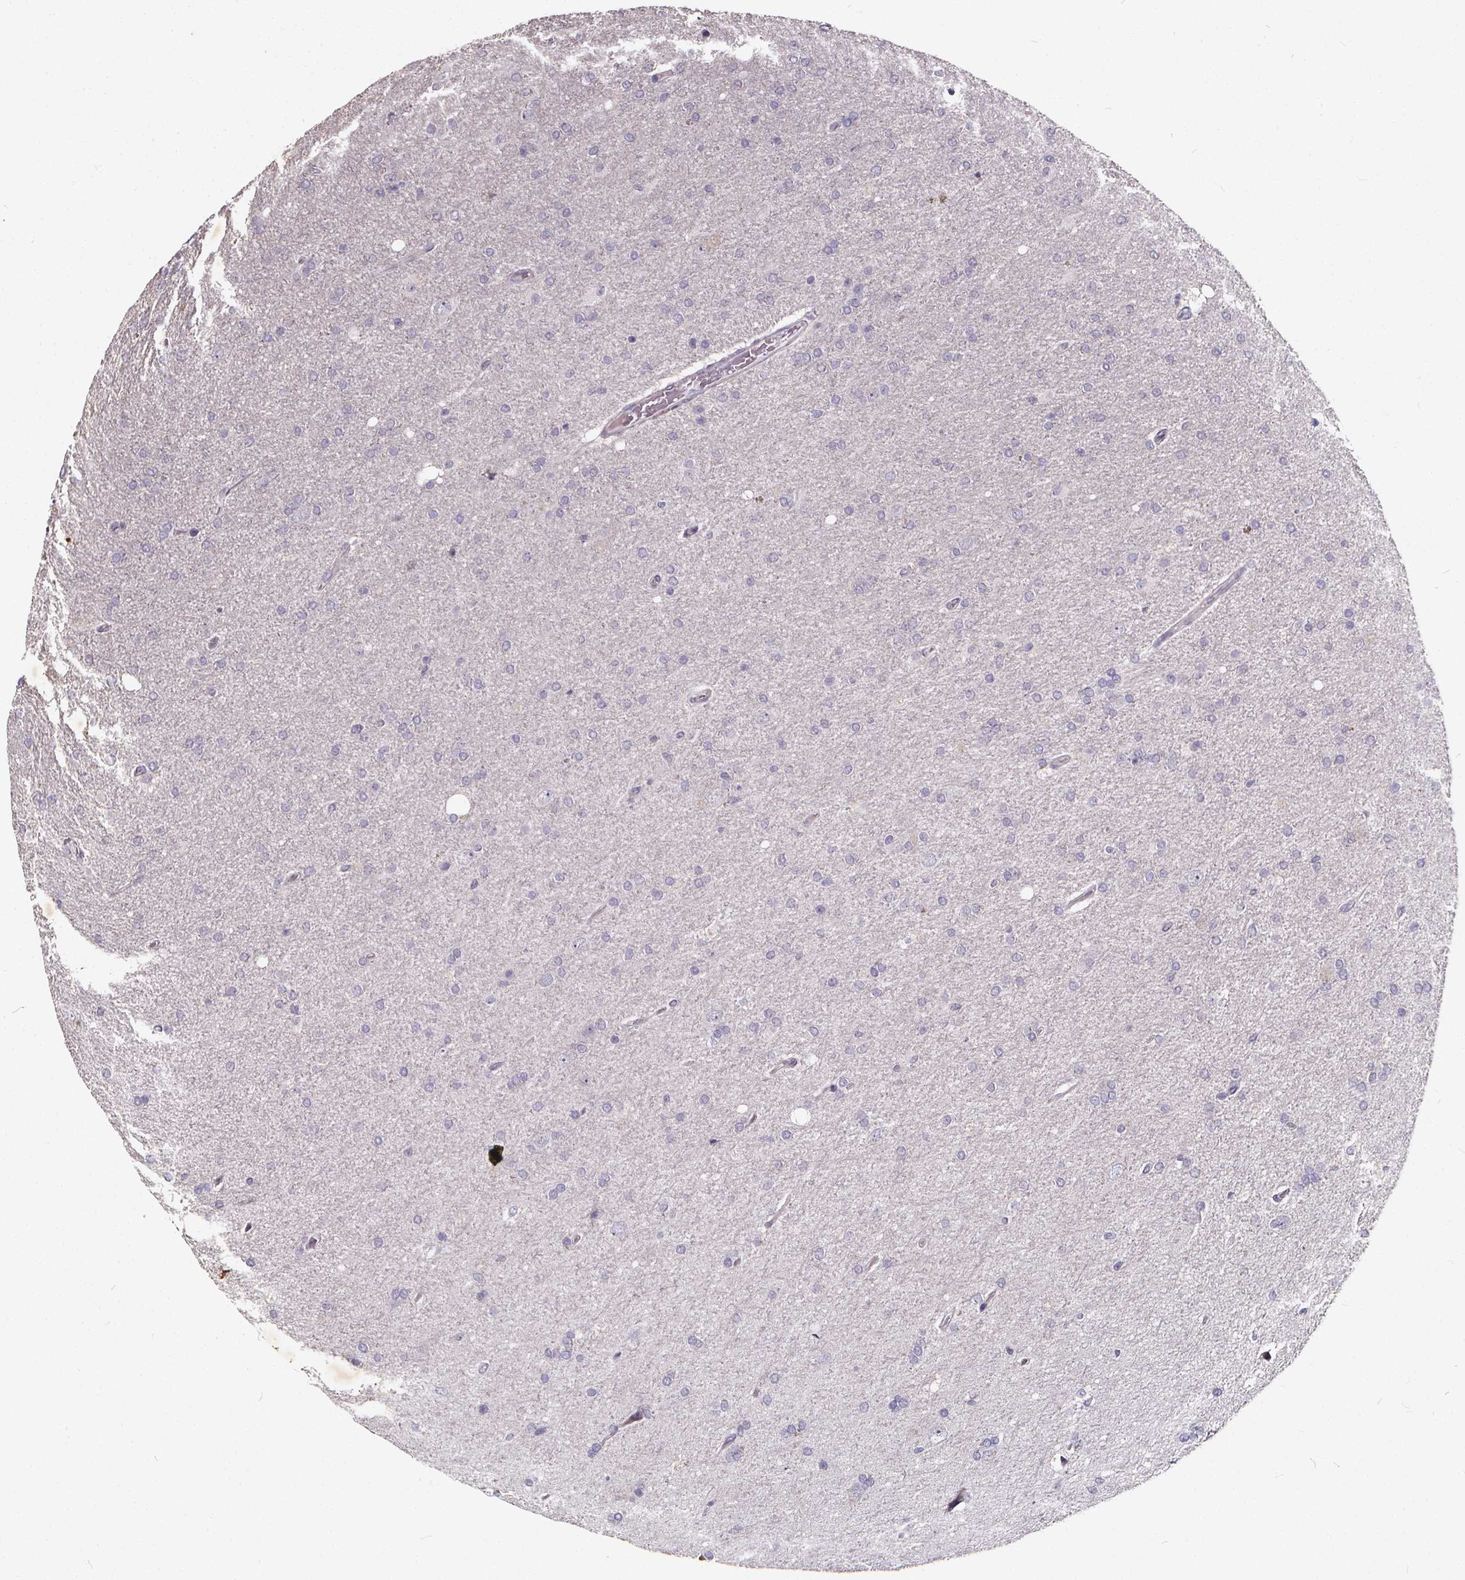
{"staining": {"intensity": "negative", "quantity": "none", "location": "none"}, "tissue": "glioma", "cell_type": "Tumor cells", "image_type": "cancer", "snomed": [{"axis": "morphology", "description": "Glioma, malignant, High grade"}, {"axis": "topography", "description": "Cerebral cortex"}], "caption": "Tumor cells are negative for protein expression in human malignant glioma (high-grade).", "gene": "TSPAN14", "patient": {"sex": "male", "age": 70}}